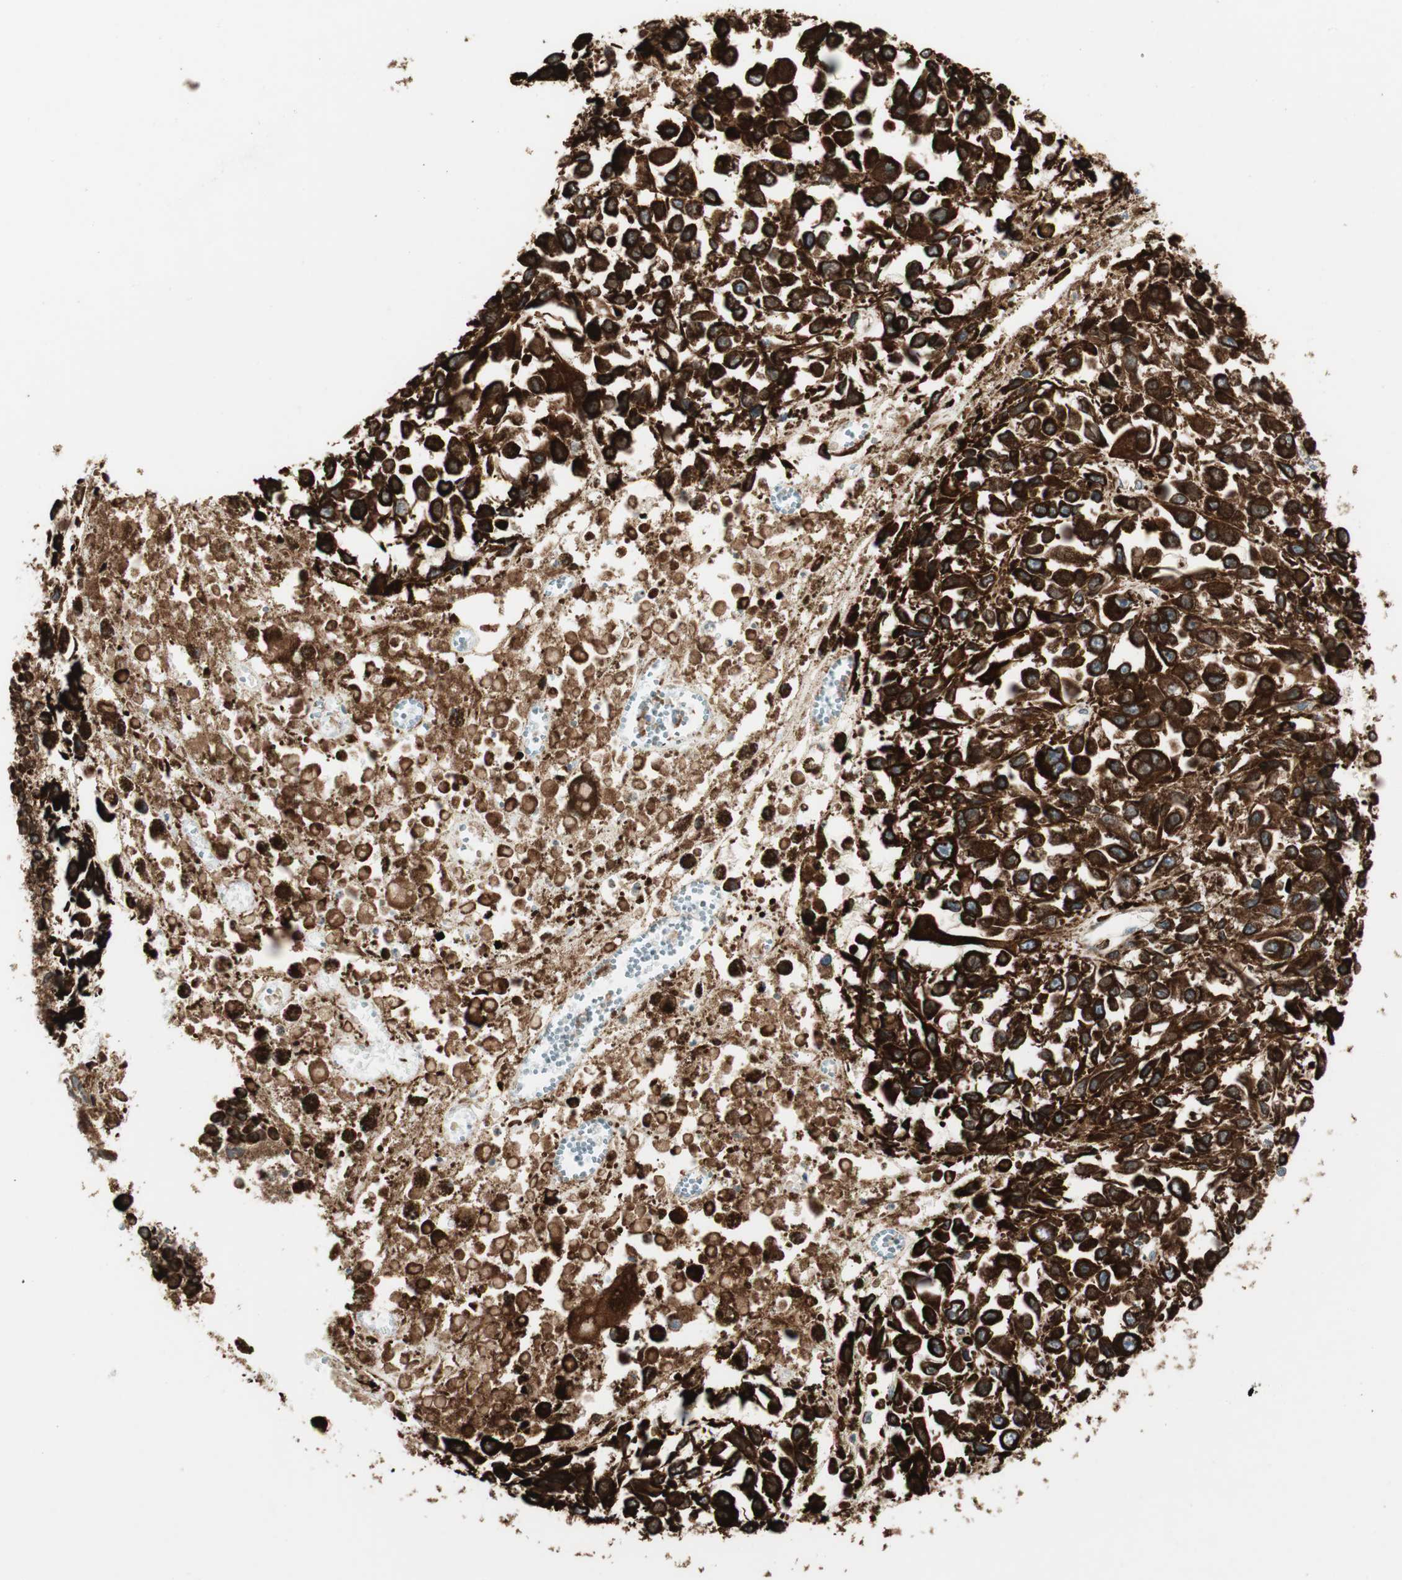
{"staining": {"intensity": "strong", "quantity": ">75%", "location": "cytoplasmic/membranous"}, "tissue": "melanoma", "cell_type": "Tumor cells", "image_type": "cancer", "snomed": [{"axis": "morphology", "description": "Malignant melanoma, Metastatic site"}, {"axis": "topography", "description": "Lymph node"}], "caption": "An IHC image of neoplastic tissue is shown. Protein staining in brown labels strong cytoplasmic/membranous positivity in melanoma within tumor cells.", "gene": "PRKG1", "patient": {"sex": "male", "age": 59}}